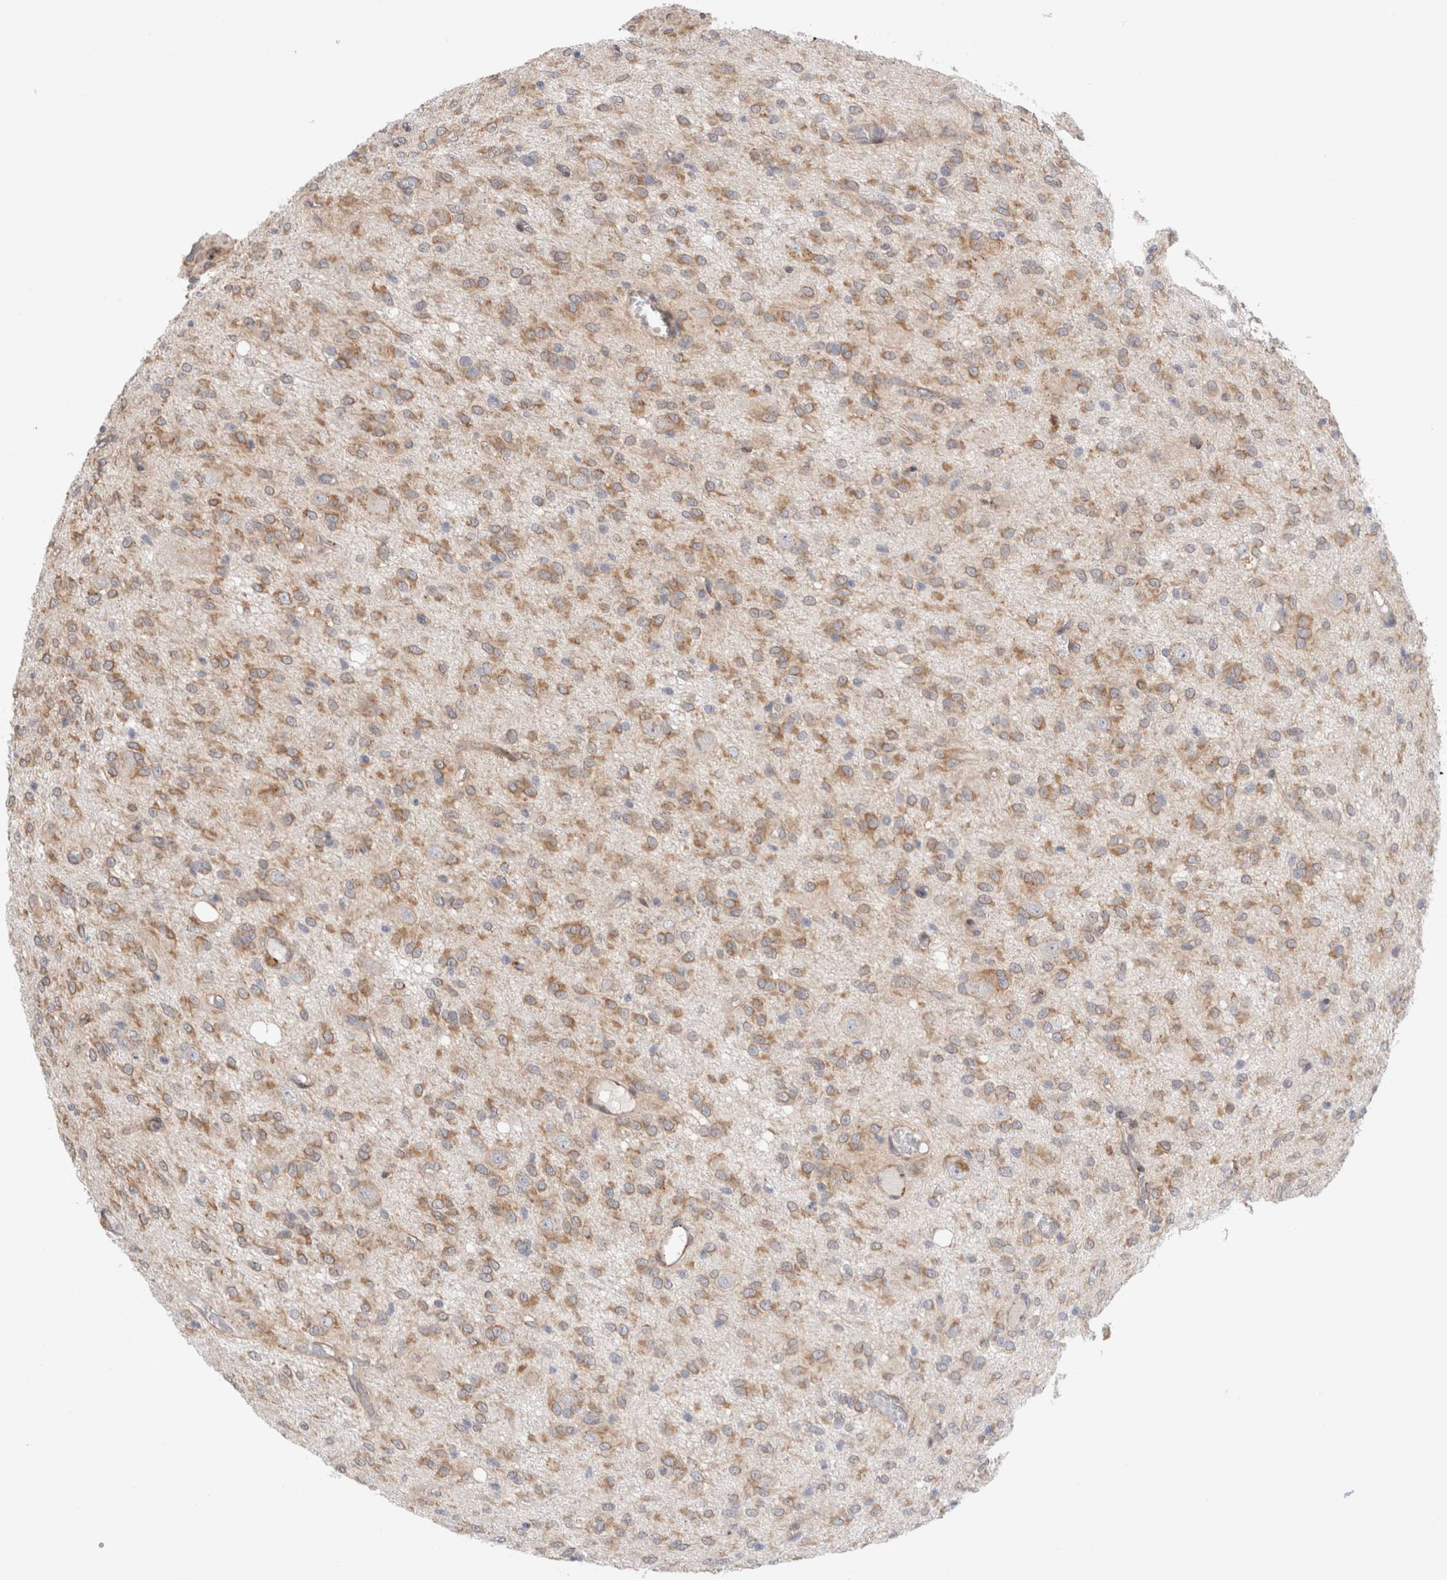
{"staining": {"intensity": "moderate", "quantity": ">75%", "location": "cytoplasmic/membranous"}, "tissue": "glioma", "cell_type": "Tumor cells", "image_type": "cancer", "snomed": [{"axis": "morphology", "description": "Glioma, malignant, High grade"}, {"axis": "topography", "description": "Brain"}], "caption": "Glioma stained with immunohistochemistry demonstrates moderate cytoplasmic/membranous positivity in approximately >75% of tumor cells.", "gene": "CNPY4", "patient": {"sex": "female", "age": 59}}